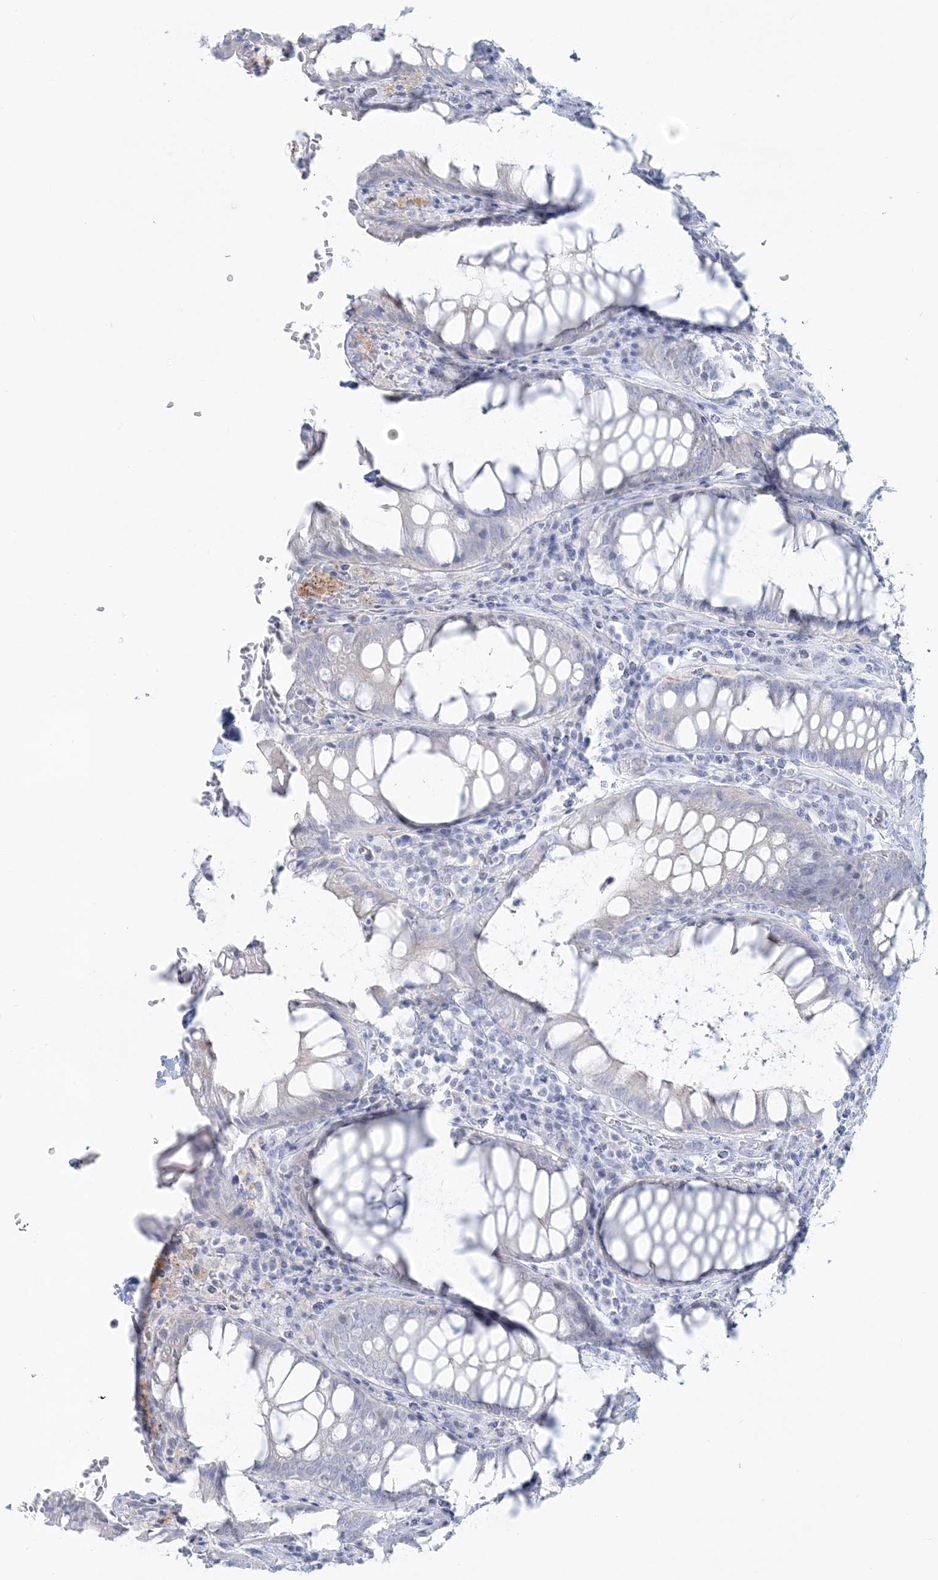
{"staining": {"intensity": "negative", "quantity": "none", "location": "none"}, "tissue": "rectum", "cell_type": "Glandular cells", "image_type": "normal", "snomed": [{"axis": "morphology", "description": "Normal tissue, NOS"}, {"axis": "topography", "description": "Rectum"}], "caption": "Rectum was stained to show a protein in brown. There is no significant expression in glandular cells. The staining is performed using DAB (3,3'-diaminobenzidine) brown chromogen with nuclei counter-stained in using hematoxylin.", "gene": "ADGB", "patient": {"sex": "male", "age": 64}}